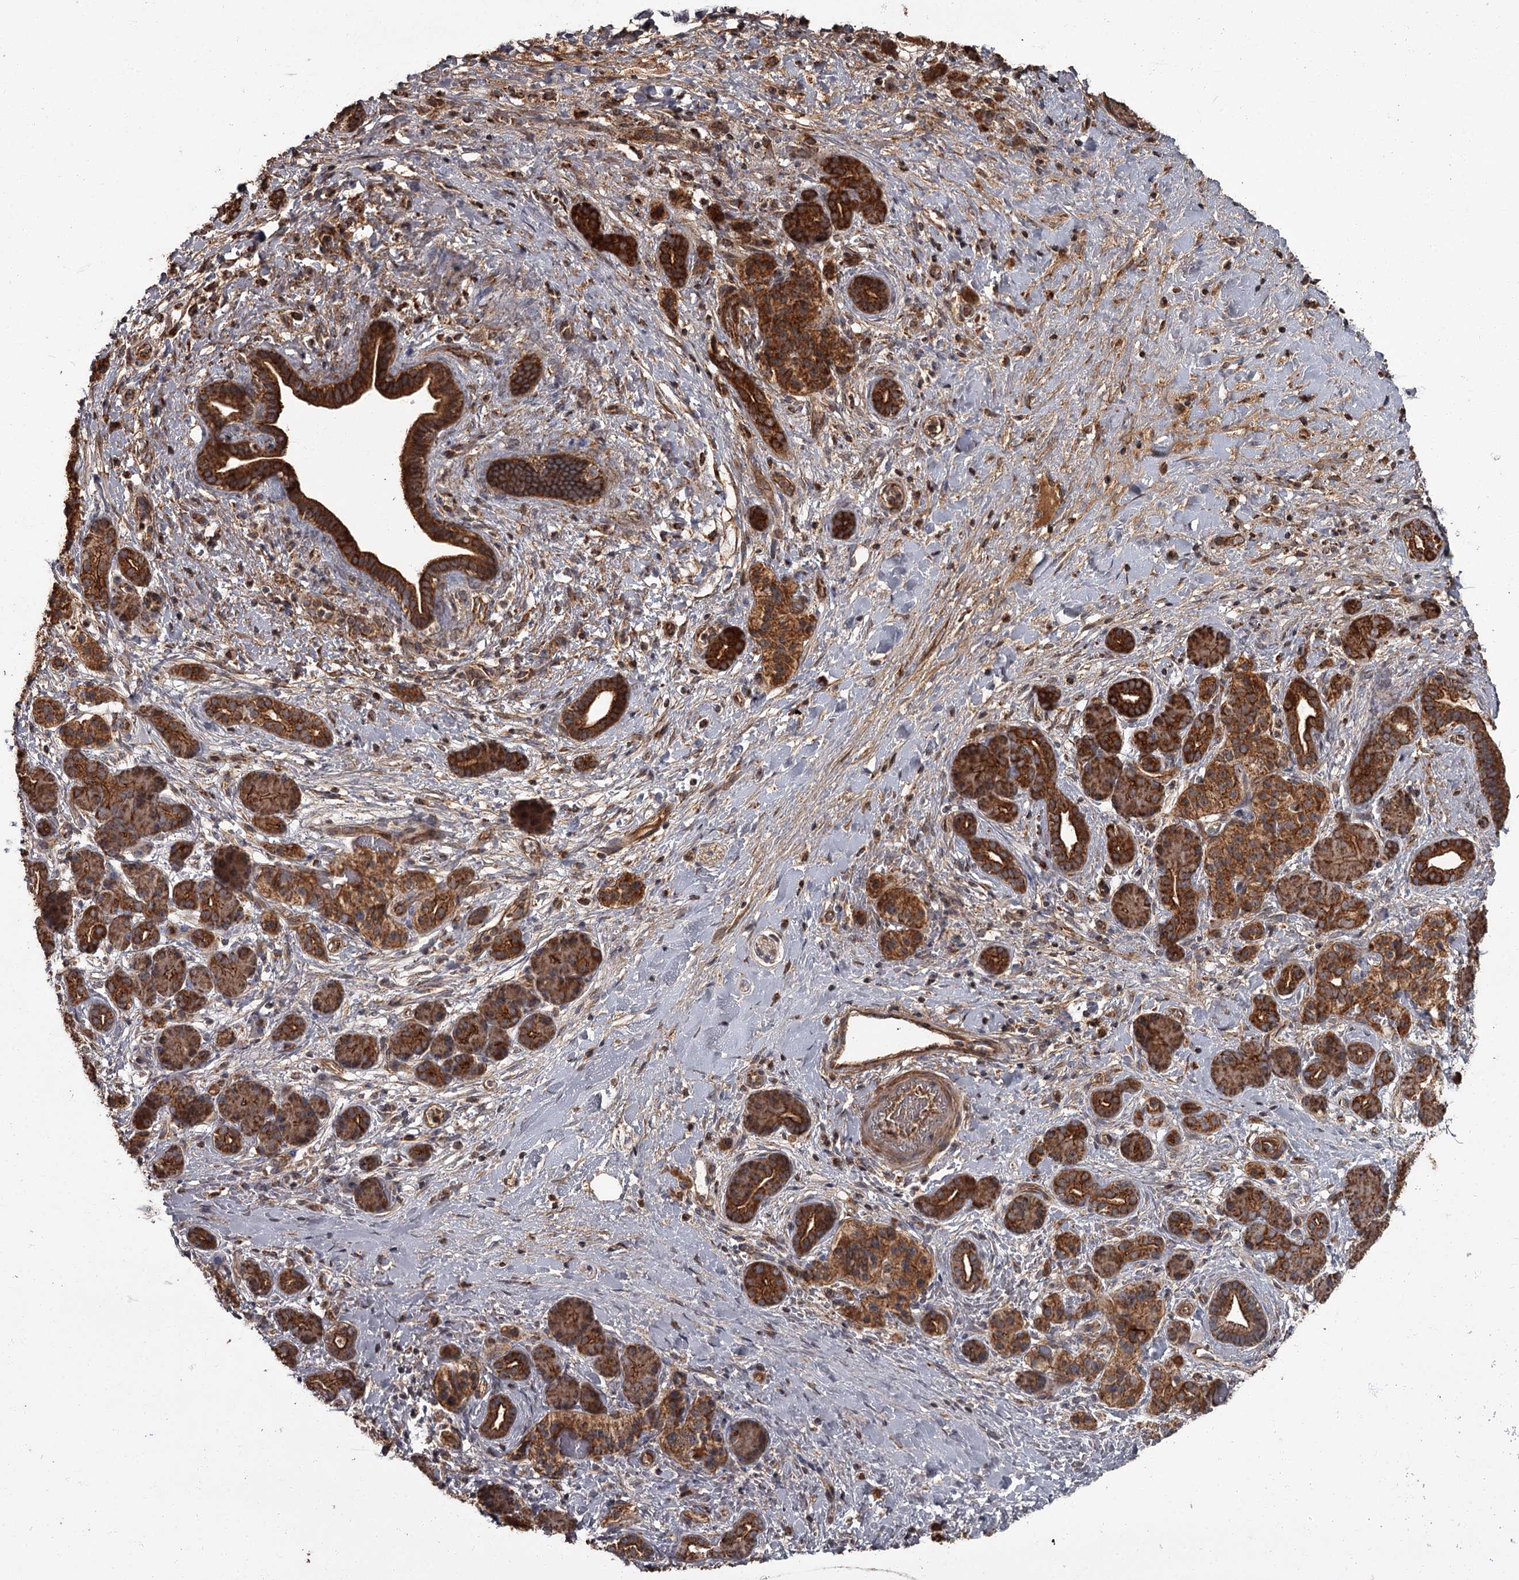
{"staining": {"intensity": "strong", "quantity": ">75%", "location": "cytoplasmic/membranous"}, "tissue": "pancreatic cancer", "cell_type": "Tumor cells", "image_type": "cancer", "snomed": [{"axis": "morphology", "description": "Normal tissue, NOS"}, {"axis": "morphology", "description": "Adenocarcinoma, NOS"}, {"axis": "topography", "description": "Pancreas"}, {"axis": "topography", "description": "Peripheral nerve tissue"}], "caption": "Brown immunohistochemical staining in human pancreatic adenocarcinoma shows strong cytoplasmic/membranous expression in about >75% of tumor cells. (DAB IHC with brightfield microscopy, high magnification).", "gene": "THAP9", "patient": {"sex": "female", "age": 77}}